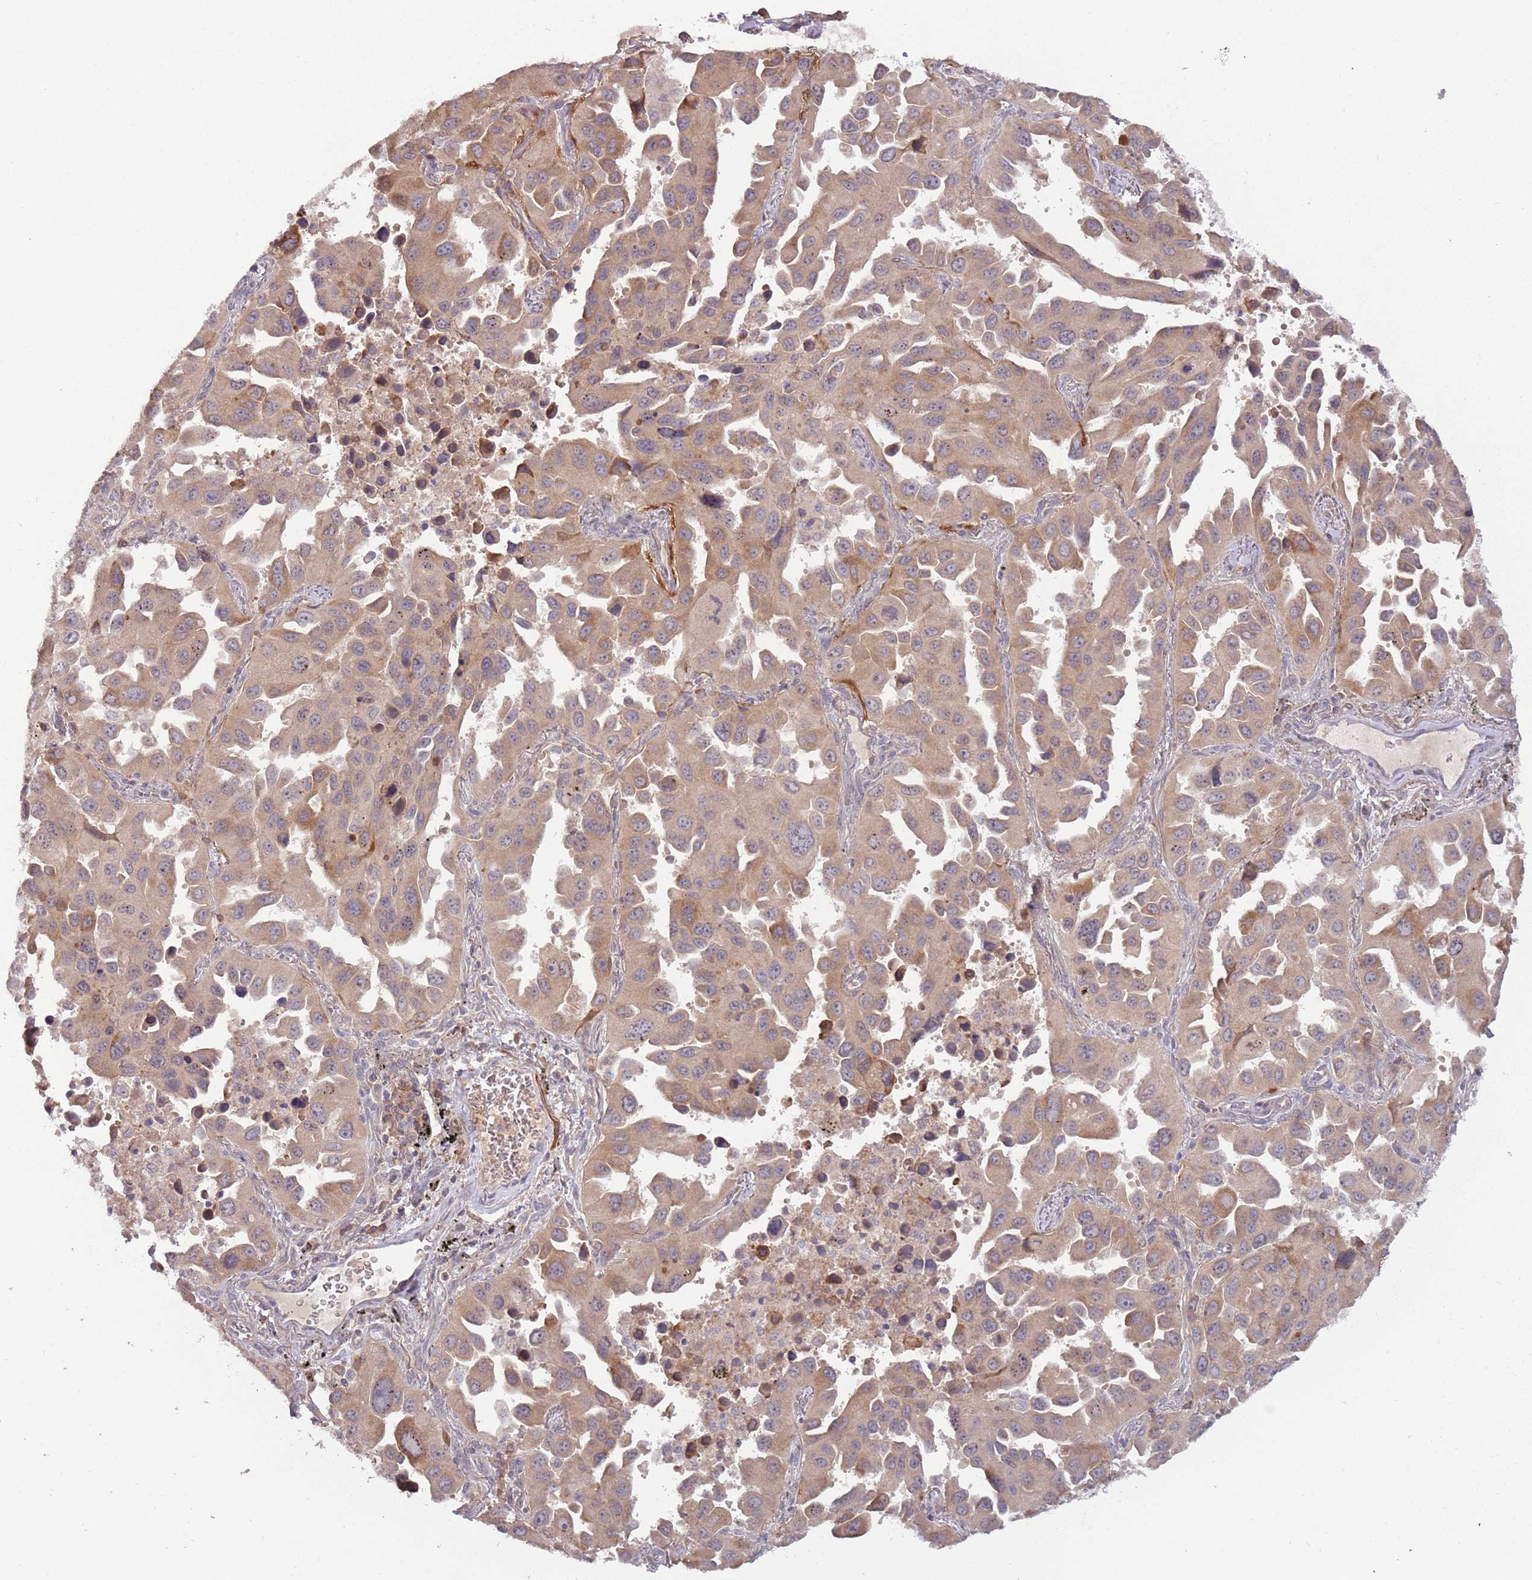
{"staining": {"intensity": "moderate", "quantity": ">75%", "location": "cytoplasmic/membranous"}, "tissue": "lung cancer", "cell_type": "Tumor cells", "image_type": "cancer", "snomed": [{"axis": "morphology", "description": "Adenocarcinoma, NOS"}, {"axis": "topography", "description": "Lung"}], "caption": "Lung cancer (adenocarcinoma) tissue demonstrates moderate cytoplasmic/membranous positivity in approximately >75% of tumor cells The staining was performed using DAB, with brown indicating positive protein expression. Nuclei are stained blue with hematoxylin.", "gene": "DTD2", "patient": {"sex": "male", "age": 66}}